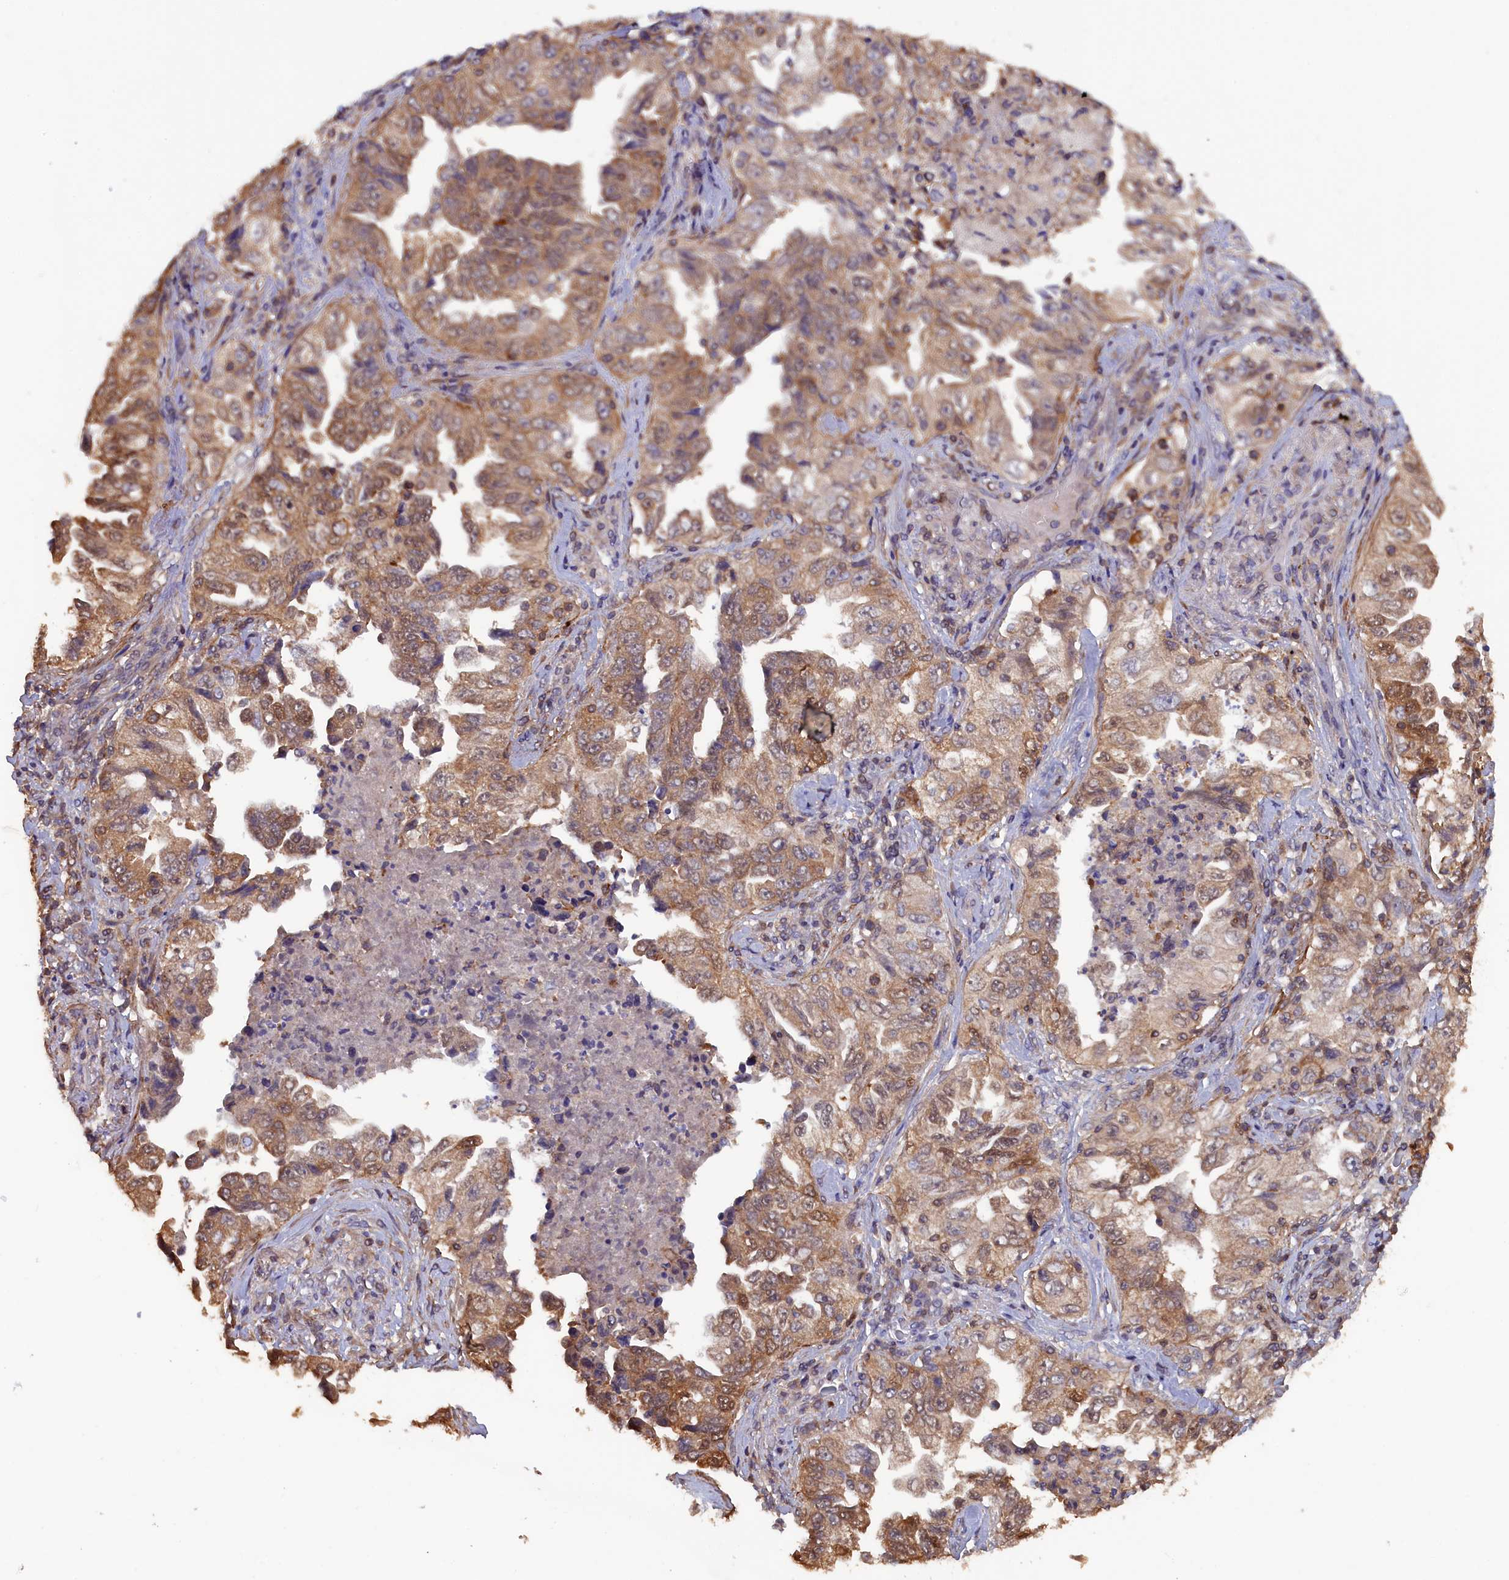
{"staining": {"intensity": "moderate", "quantity": ">75%", "location": "cytoplasmic/membranous"}, "tissue": "lung cancer", "cell_type": "Tumor cells", "image_type": "cancer", "snomed": [{"axis": "morphology", "description": "Adenocarcinoma, NOS"}, {"axis": "topography", "description": "Lung"}], "caption": "Lung cancer stained with a brown dye shows moderate cytoplasmic/membranous positive positivity in about >75% of tumor cells.", "gene": "JPT2", "patient": {"sex": "female", "age": 51}}